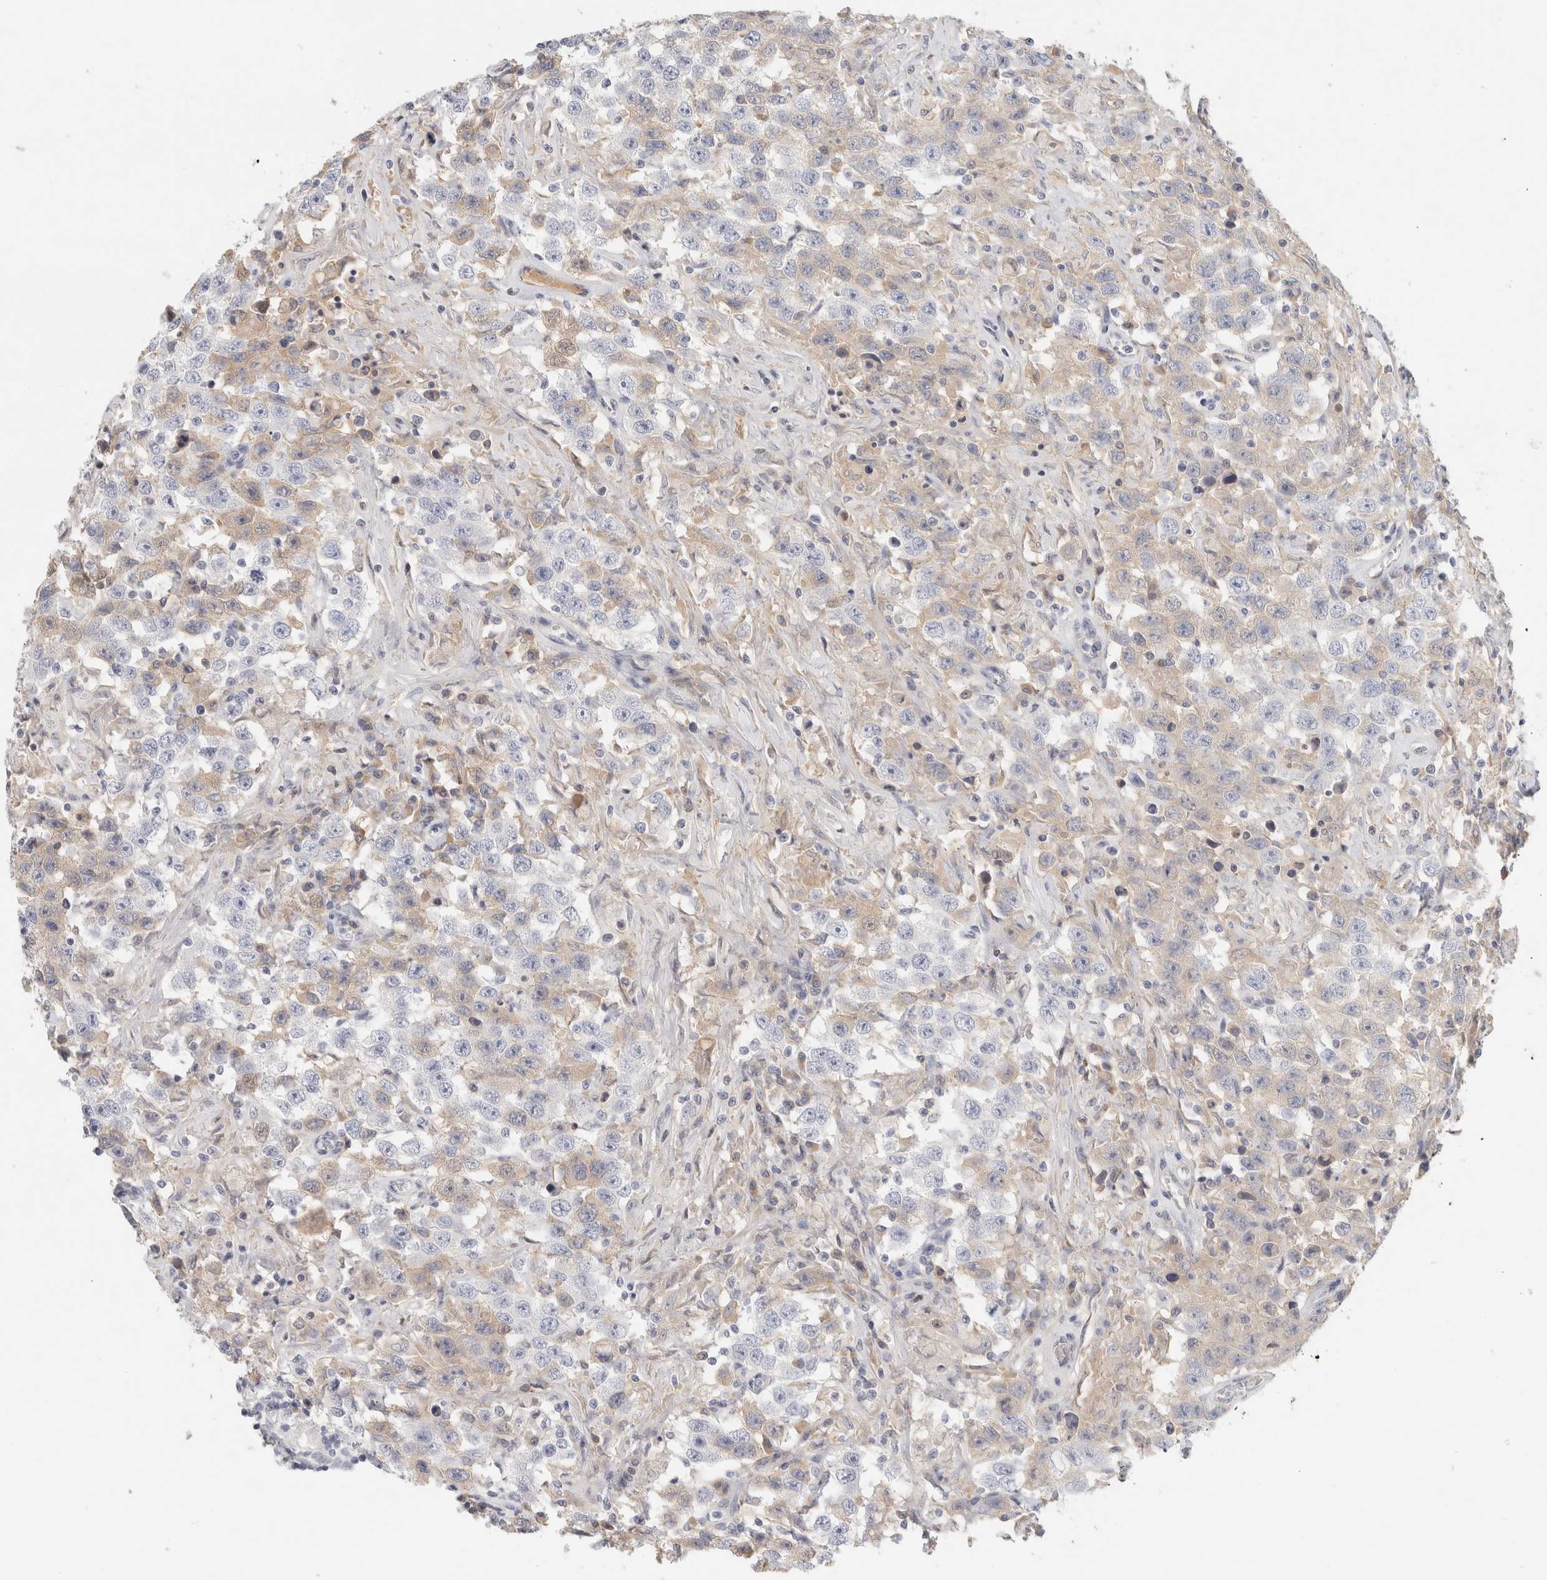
{"staining": {"intensity": "negative", "quantity": "none", "location": "none"}, "tissue": "testis cancer", "cell_type": "Tumor cells", "image_type": "cancer", "snomed": [{"axis": "morphology", "description": "Seminoma, NOS"}, {"axis": "topography", "description": "Testis"}], "caption": "An IHC histopathology image of testis cancer (seminoma) is shown. There is no staining in tumor cells of testis cancer (seminoma).", "gene": "STK31", "patient": {"sex": "male", "age": 41}}